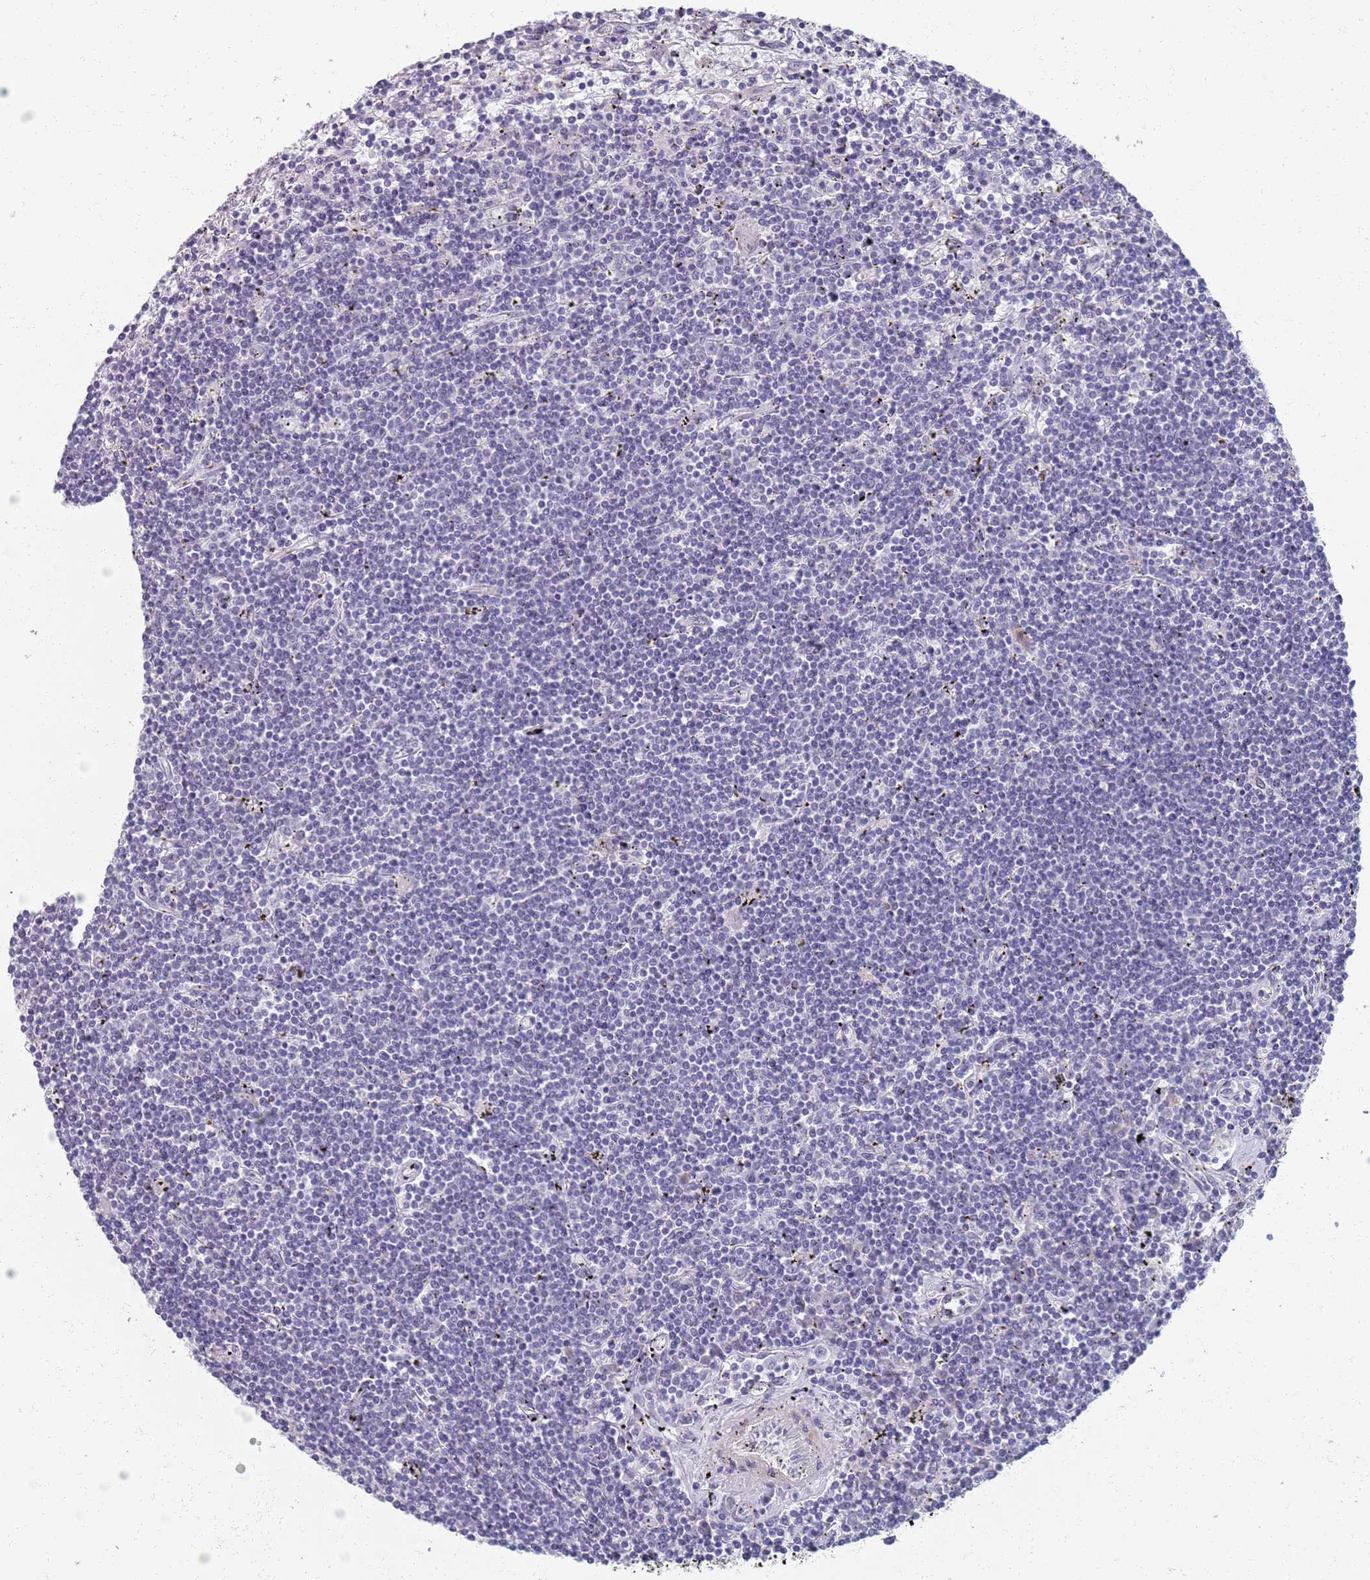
{"staining": {"intensity": "negative", "quantity": "none", "location": "none"}, "tissue": "lymphoma", "cell_type": "Tumor cells", "image_type": "cancer", "snomed": [{"axis": "morphology", "description": "Malignant lymphoma, non-Hodgkin's type, Low grade"}, {"axis": "topography", "description": "Spleen"}], "caption": "An IHC photomicrograph of lymphoma is shown. There is no staining in tumor cells of lymphoma.", "gene": "SAMD1", "patient": {"sex": "male", "age": 76}}